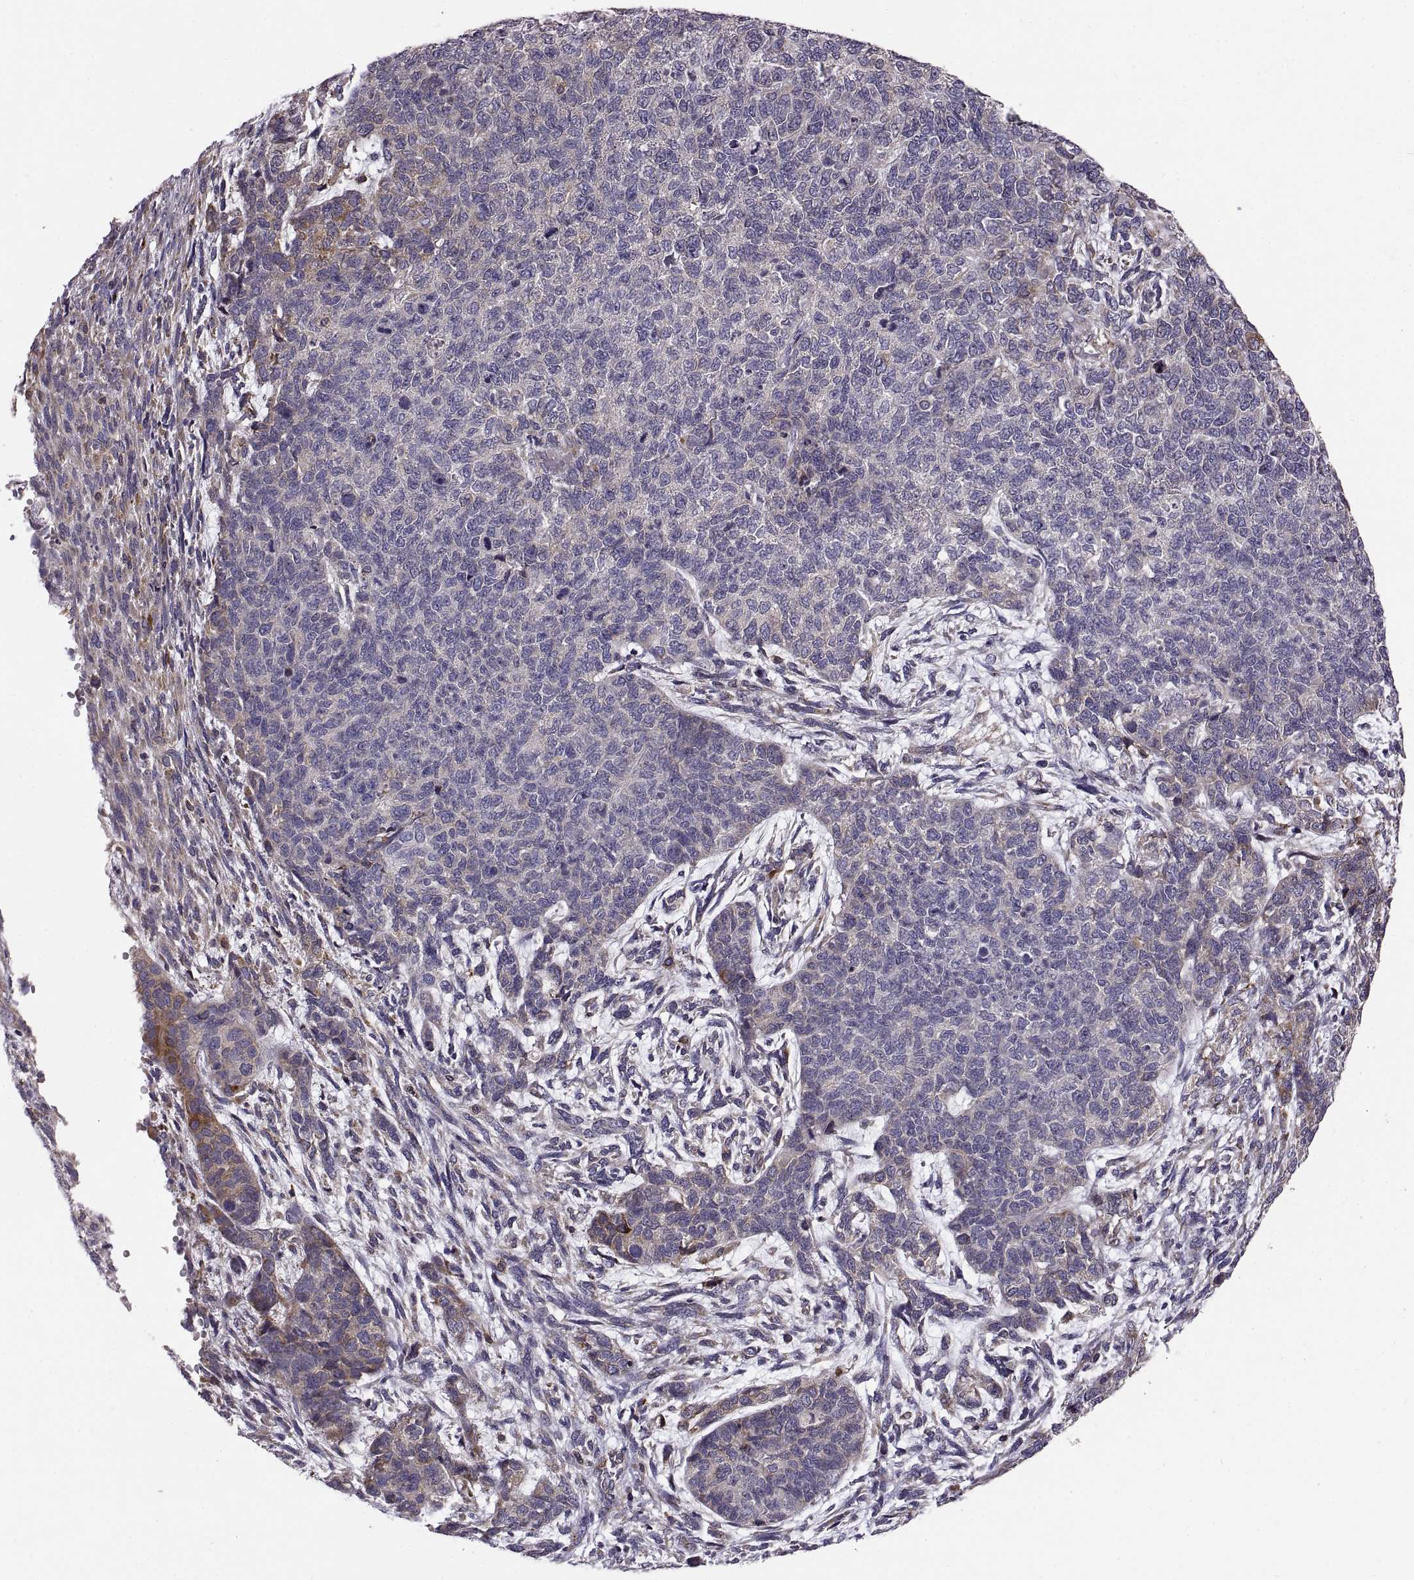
{"staining": {"intensity": "negative", "quantity": "none", "location": "none"}, "tissue": "cervical cancer", "cell_type": "Tumor cells", "image_type": "cancer", "snomed": [{"axis": "morphology", "description": "Squamous cell carcinoma, NOS"}, {"axis": "topography", "description": "Cervix"}], "caption": "High magnification brightfield microscopy of squamous cell carcinoma (cervical) stained with DAB (brown) and counterstained with hematoxylin (blue): tumor cells show no significant staining. The staining is performed using DAB (3,3'-diaminobenzidine) brown chromogen with nuclei counter-stained in using hematoxylin.", "gene": "PLEKHB2", "patient": {"sex": "female", "age": 63}}